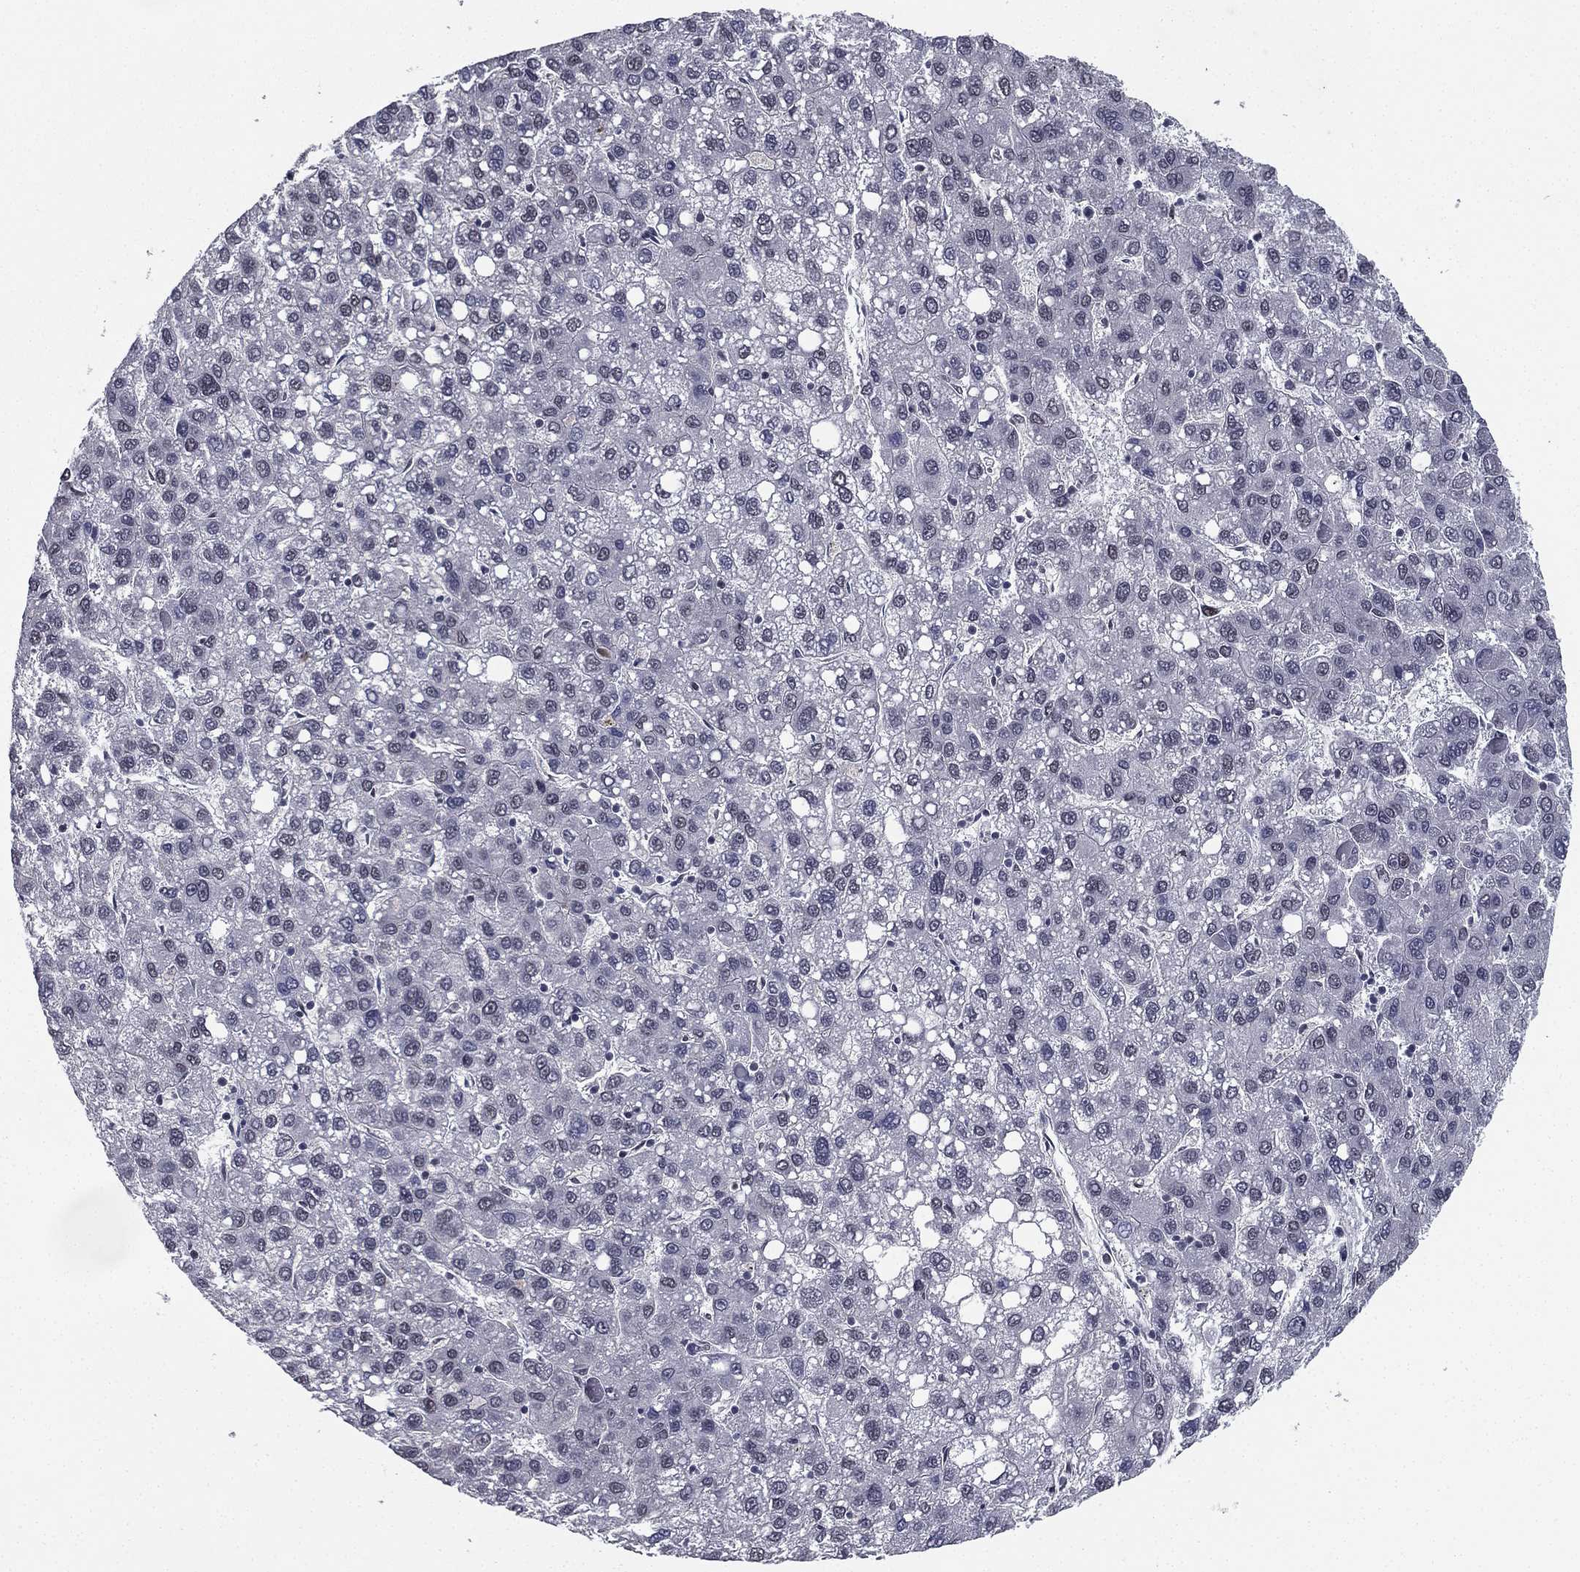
{"staining": {"intensity": "negative", "quantity": "none", "location": "none"}, "tissue": "liver cancer", "cell_type": "Tumor cells", "image_type": "cancer", "snomed": [{"axis": "morphology", "description": "Carcinoma, Hepatocellular, NOS"}, {"axis": "topography", "description": "Liver"}], "caption": "Immunohistochemical staining of human liver hepatocellular carcinoma displays no significant positivity in tumor cells.", "gene": "RARB", "patient": {"sex": "female", "age": 82}}